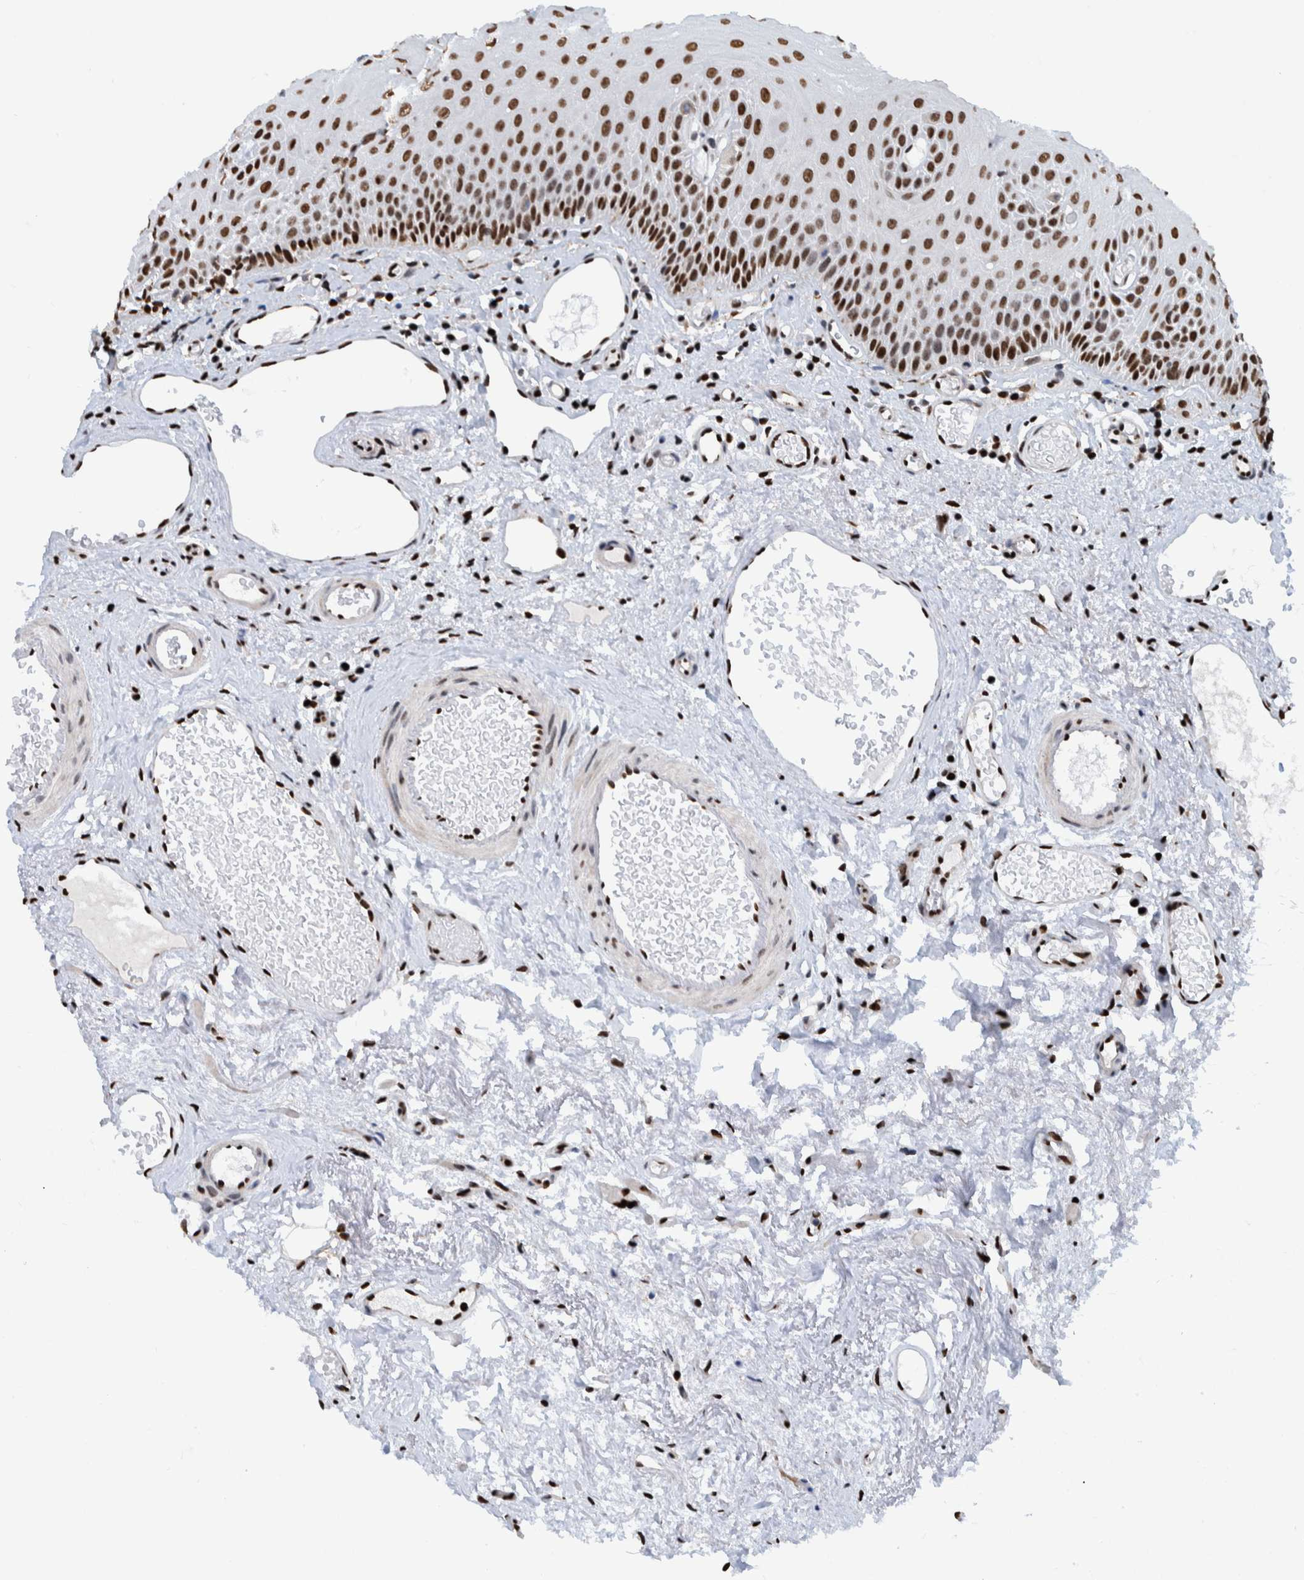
{"staining": {"intensity": "strong", "quantity": ">75%", "location": "nuclear"}, "tissue": "oral mucosa", "cell_type": "Squamous epithelial cells", "image_type": "normal", "snomed": [{"axis": "morphology", "description": "Normal tissue, NOS"}, {"axis": "topography", "description": "Skeletal muscle"}, {"axis": "topography", "description": "Oral tissue"}, {"axis": "topography", "description": "Peripheral nerve tissue"}], "caption": "The immunohistochemical stain shows strong nuclear staining in squamous epithelial cells of benign oral mucosa. The staining is performed using DAB brown chromogen to label protein expression. The nuclei are counter-stained blue using hematoxylin.", "gene": "HEATR9", "patient": {"sex": "female", "age": 84}}